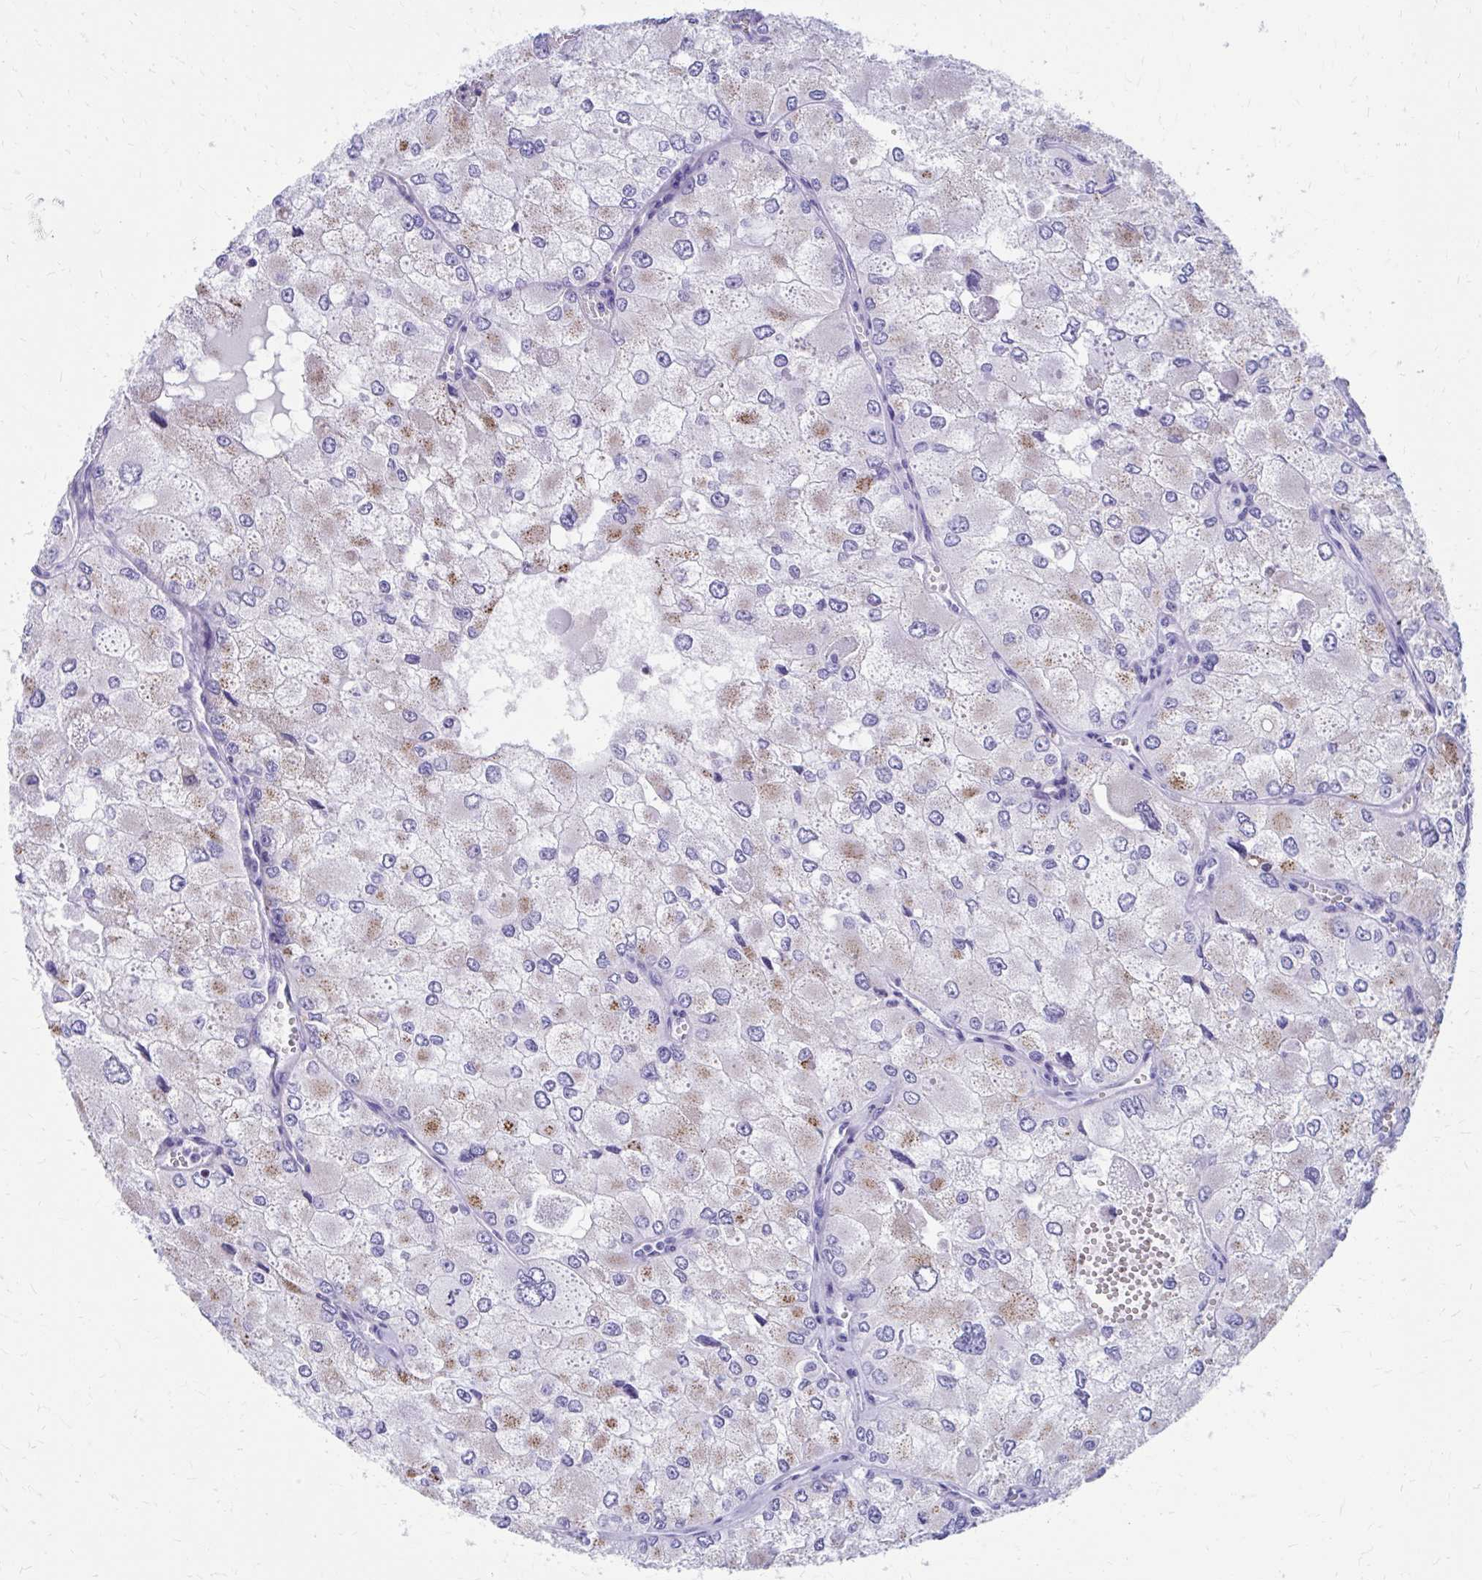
{"staining": {"intensity": "negative", "quantity": "none", "location": "none"}, "tissue": "renal cancer", "cell_type": "Tumor cells", "image_type": "cancer", "snomed": [{"axis": "morphology", "description": "Adenocarcinoma, NOS"}, {"axis": "topography", "description": "Kidney"}], "caption": "High power microscopy micrograph of an immunohistochemistry (IHC) image of renal cancer, revealing no significant positivity in tumor cells.", "gene": "RUNX3", "patient": {"sex": "female", "age": 70}}